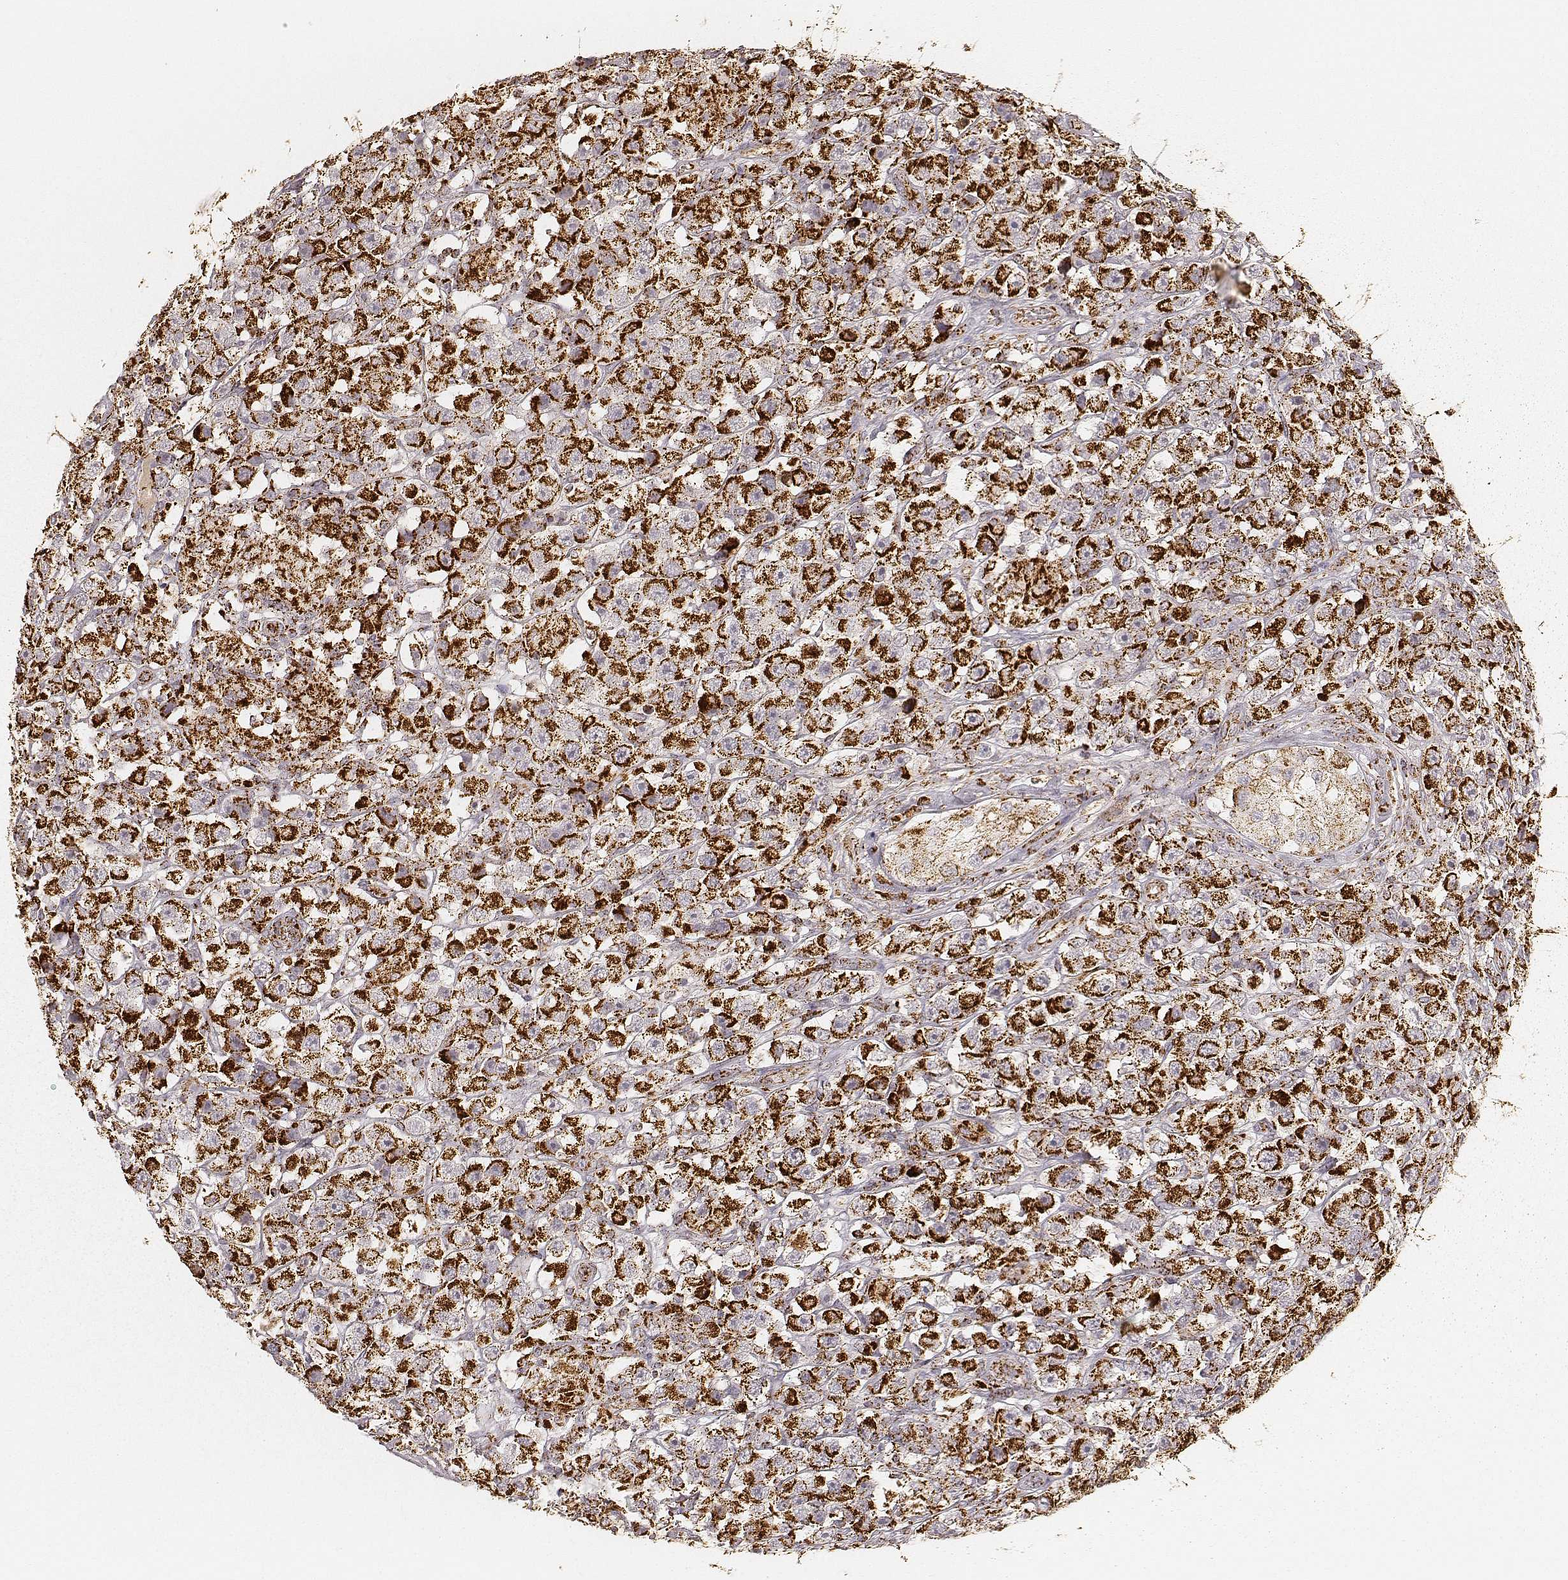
{"staining": {"intensity": "strong", "quantity": ">75%", "location": "cytoplasmic/membranous"}, "tissue": "testis cancer", "cell_type": "Tumor cells", "image_type": "cancer", "snomed": [{"axis": "morphology", "description": "Seminoma, NOS"}, {"axis": "topography", "description": "Testis"}], "caption": "Strong cytoplasmic/membranous staining is appreciated in approximately >75% of tumor cells in seminoma (testis).", "gene": "CS", "patient": {"sex": "male", "age": 45}}